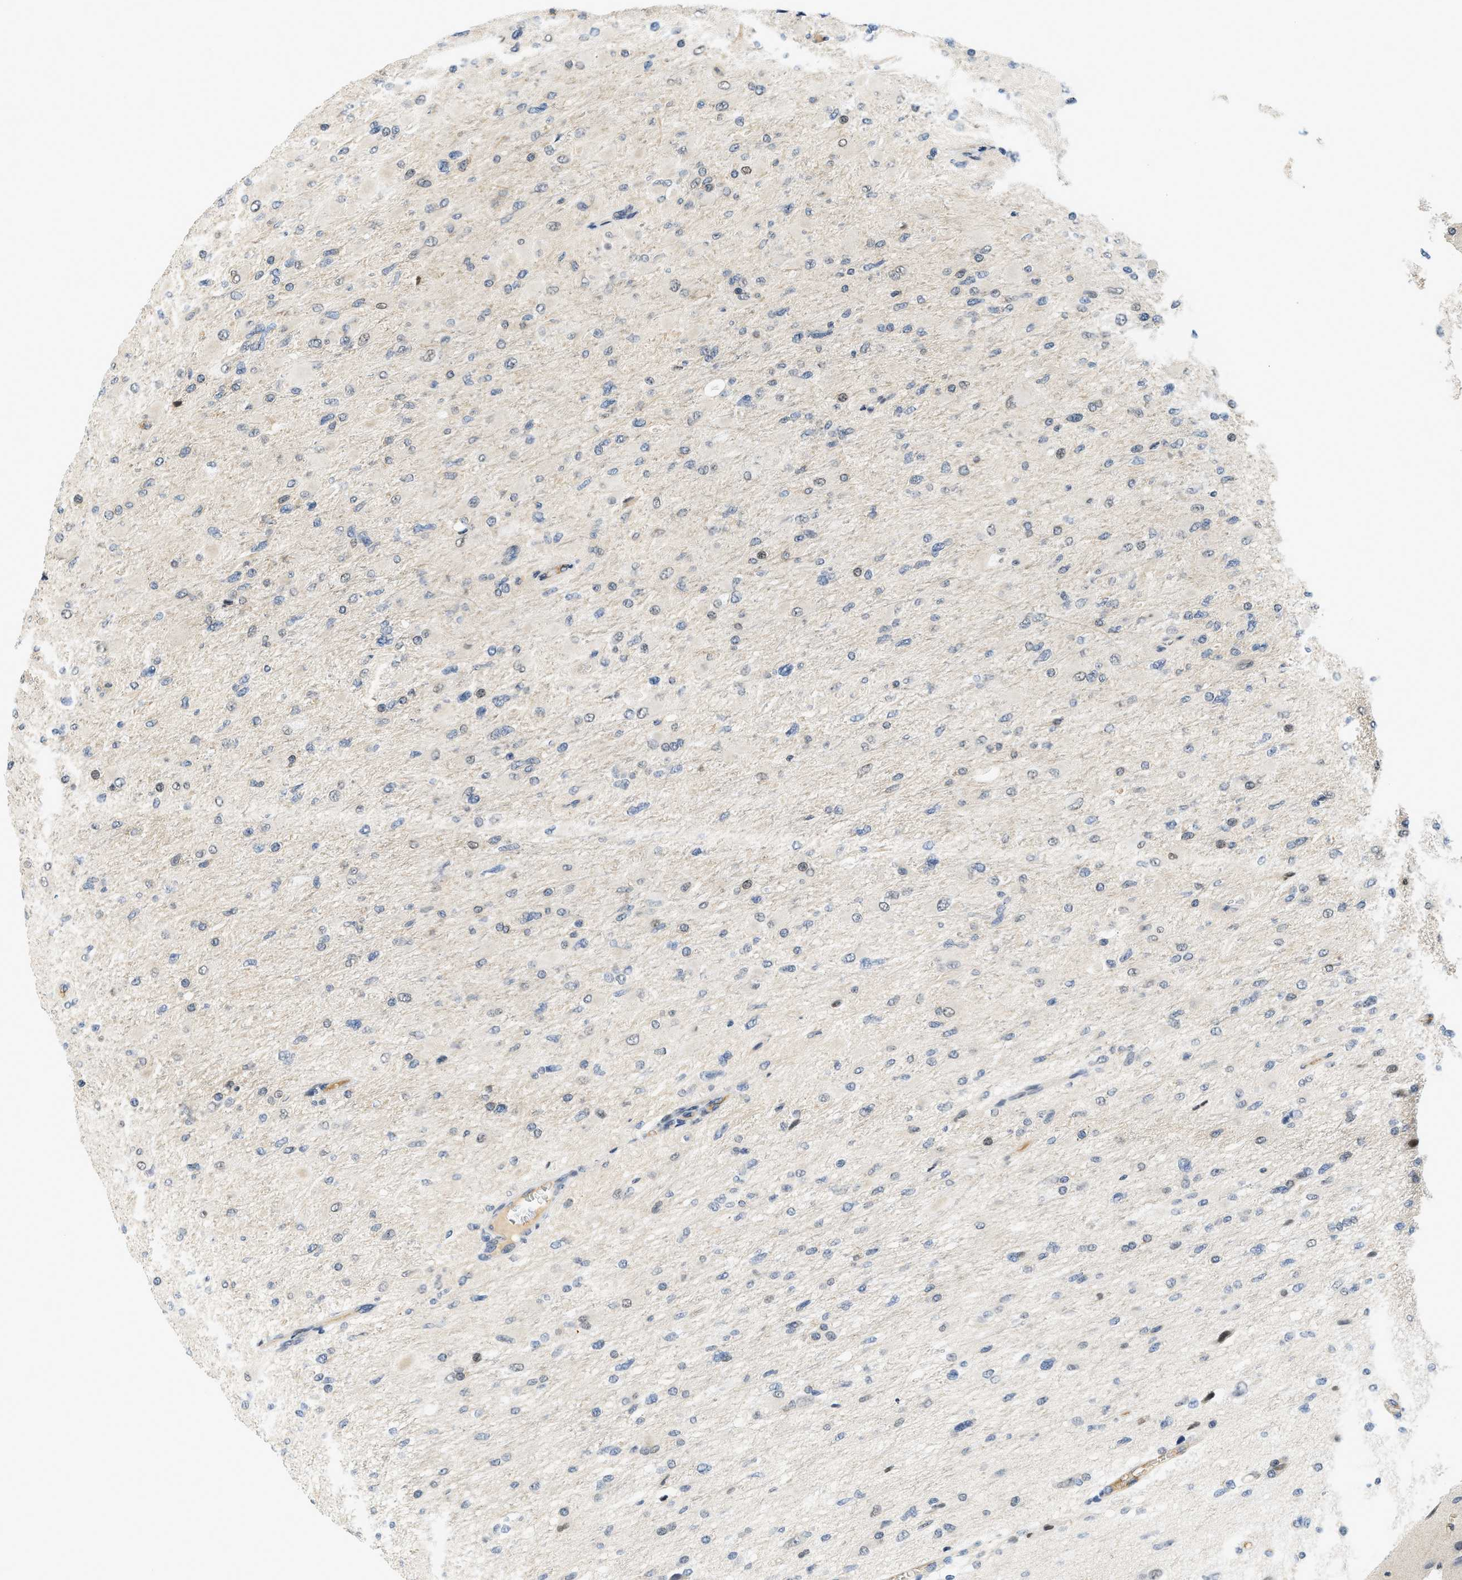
{"staining": {"intensity": "weak", "quantity": "<25%", "location": "nuclear"}, "tissue": "glioma", "cell_type": "Tumor cells", "image_type": "cancer", "snomed": [{"axis": "morphology", "description": "Glioma, malignant, High grade"}, {"axis": "topography", "description": "Cerebral cortex"}], "caption": "An immunohistochemistry (IHC) photomicrograph of malignant glioma (high-grade) is shown. There is no staining in tumor cells of malignant glioma (high-grade).", "gene": "KMT2A", "patient": {"sex": "female", "age": 36}}